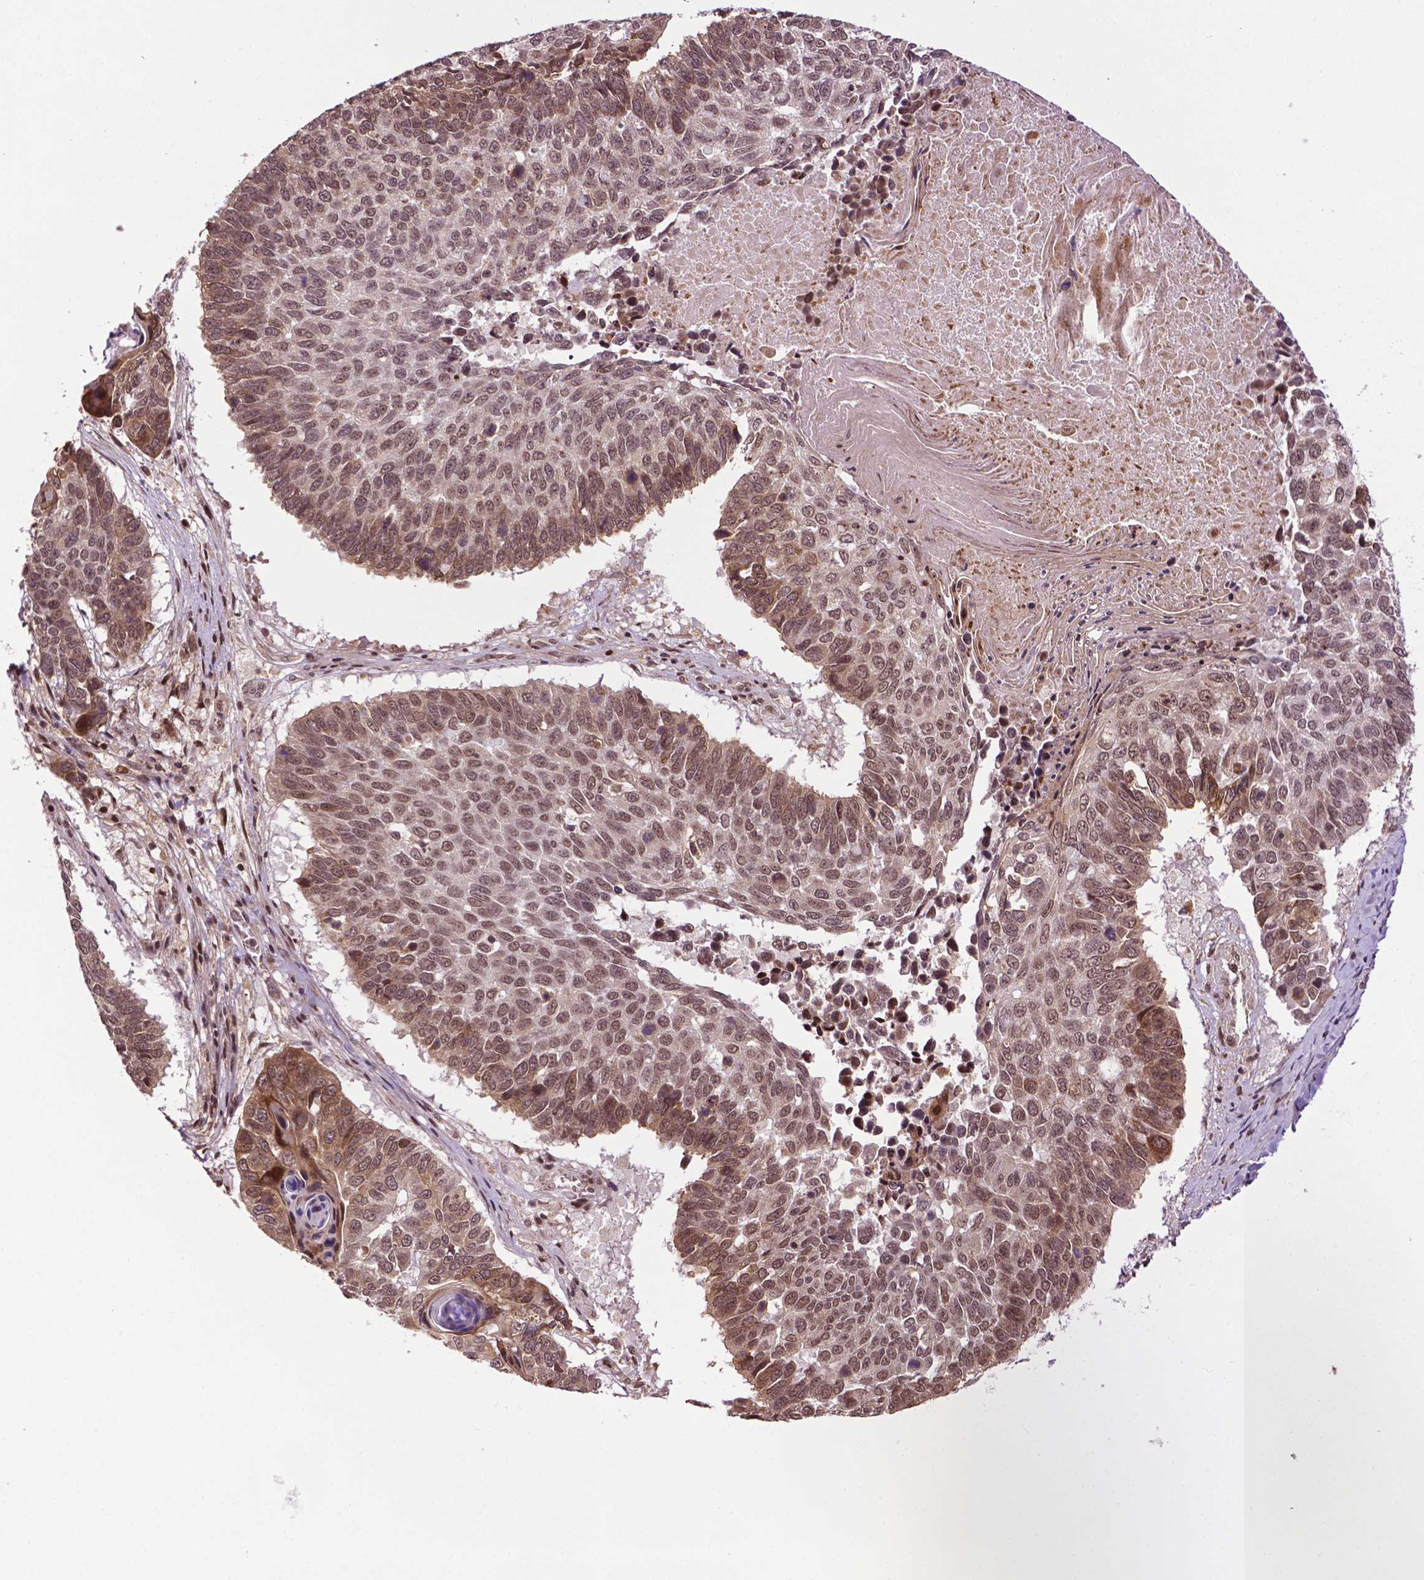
{"staining": {"intensity": "moderate", "quantity": ">75%", "location": "nuclear"}, "tissue": "lung cancer", "cell_type": "Tumor cells", "image_type": "cancer", "snomed": [{"axis": "morphology", "description": "Squamous cell carcinoma, NOS"}, {"axis": "topography", "description": "Lung"}], "caption": "DAB (3,3'-diaminobenzidine) immunohistochemical staining of human lung cancer (squamous cell carcinoma) displays moderate nuclear protein staining in about >75% of tumor cells.", "gene": "TMX2", "patient": {"sex": "male", "age": 73}}